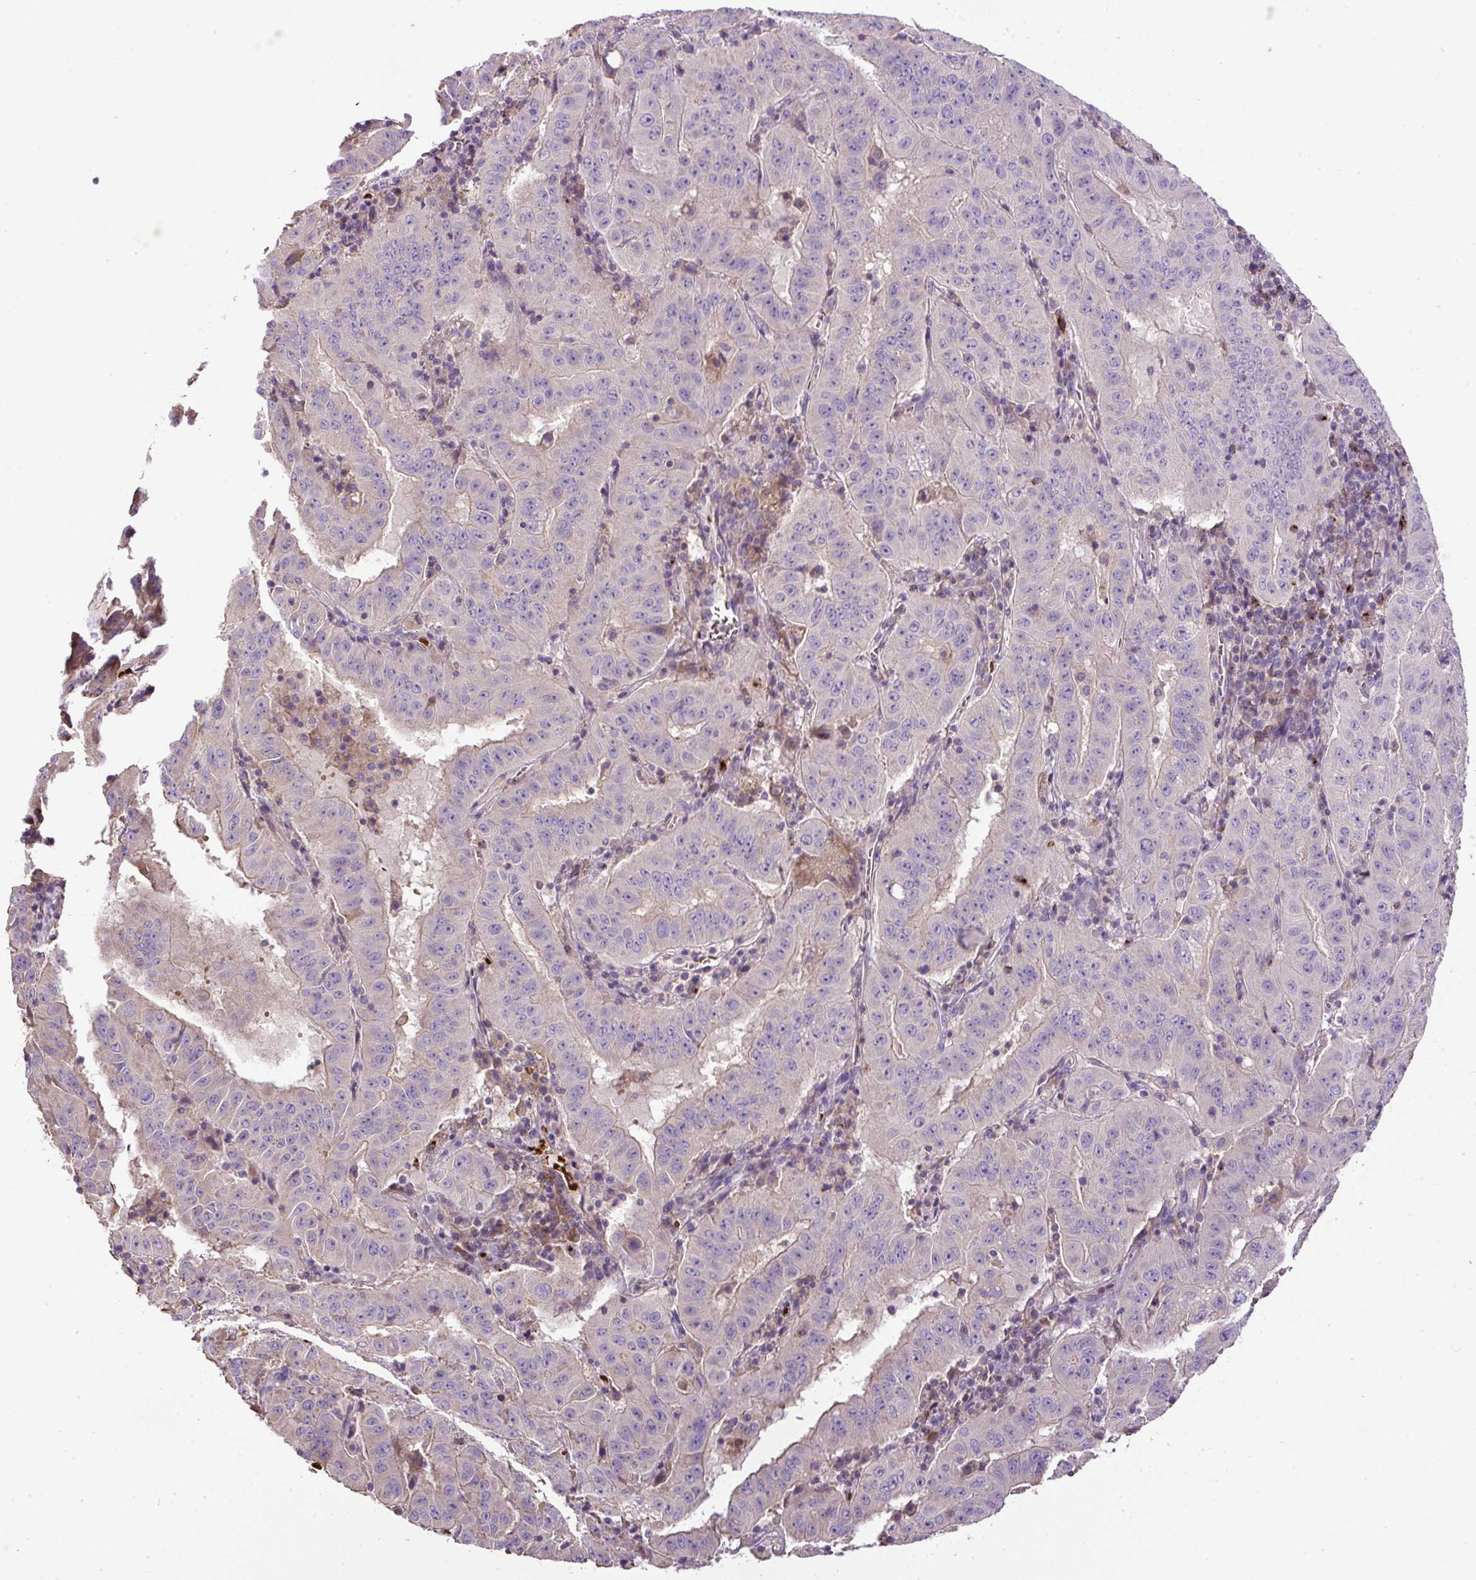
{"staining": {"intensity": "negative", "quantity": "none", "location": "none"}, "tissue": "pancreatic cancer", "cell_type": "Tumor cells", "image_type": "cancer", "snomed": [{"axis": "morphology", "description": "Adenocarcinoma, NOS"}, {"axis": "topography", "description": "Pancreas"}], "caption": "Image shows no significant protein staining in tumor cells of adenocarcinoma (pancreatic). Brightfield microscopy of immunohistochemistry (IHC) stained with DAB (3,3'-diaminobenzidine) (brown) and hematoxylin (blue), captured at high magnification.", "gene": "CXCL13", "patient": {"sex": "male", "age": 63}}